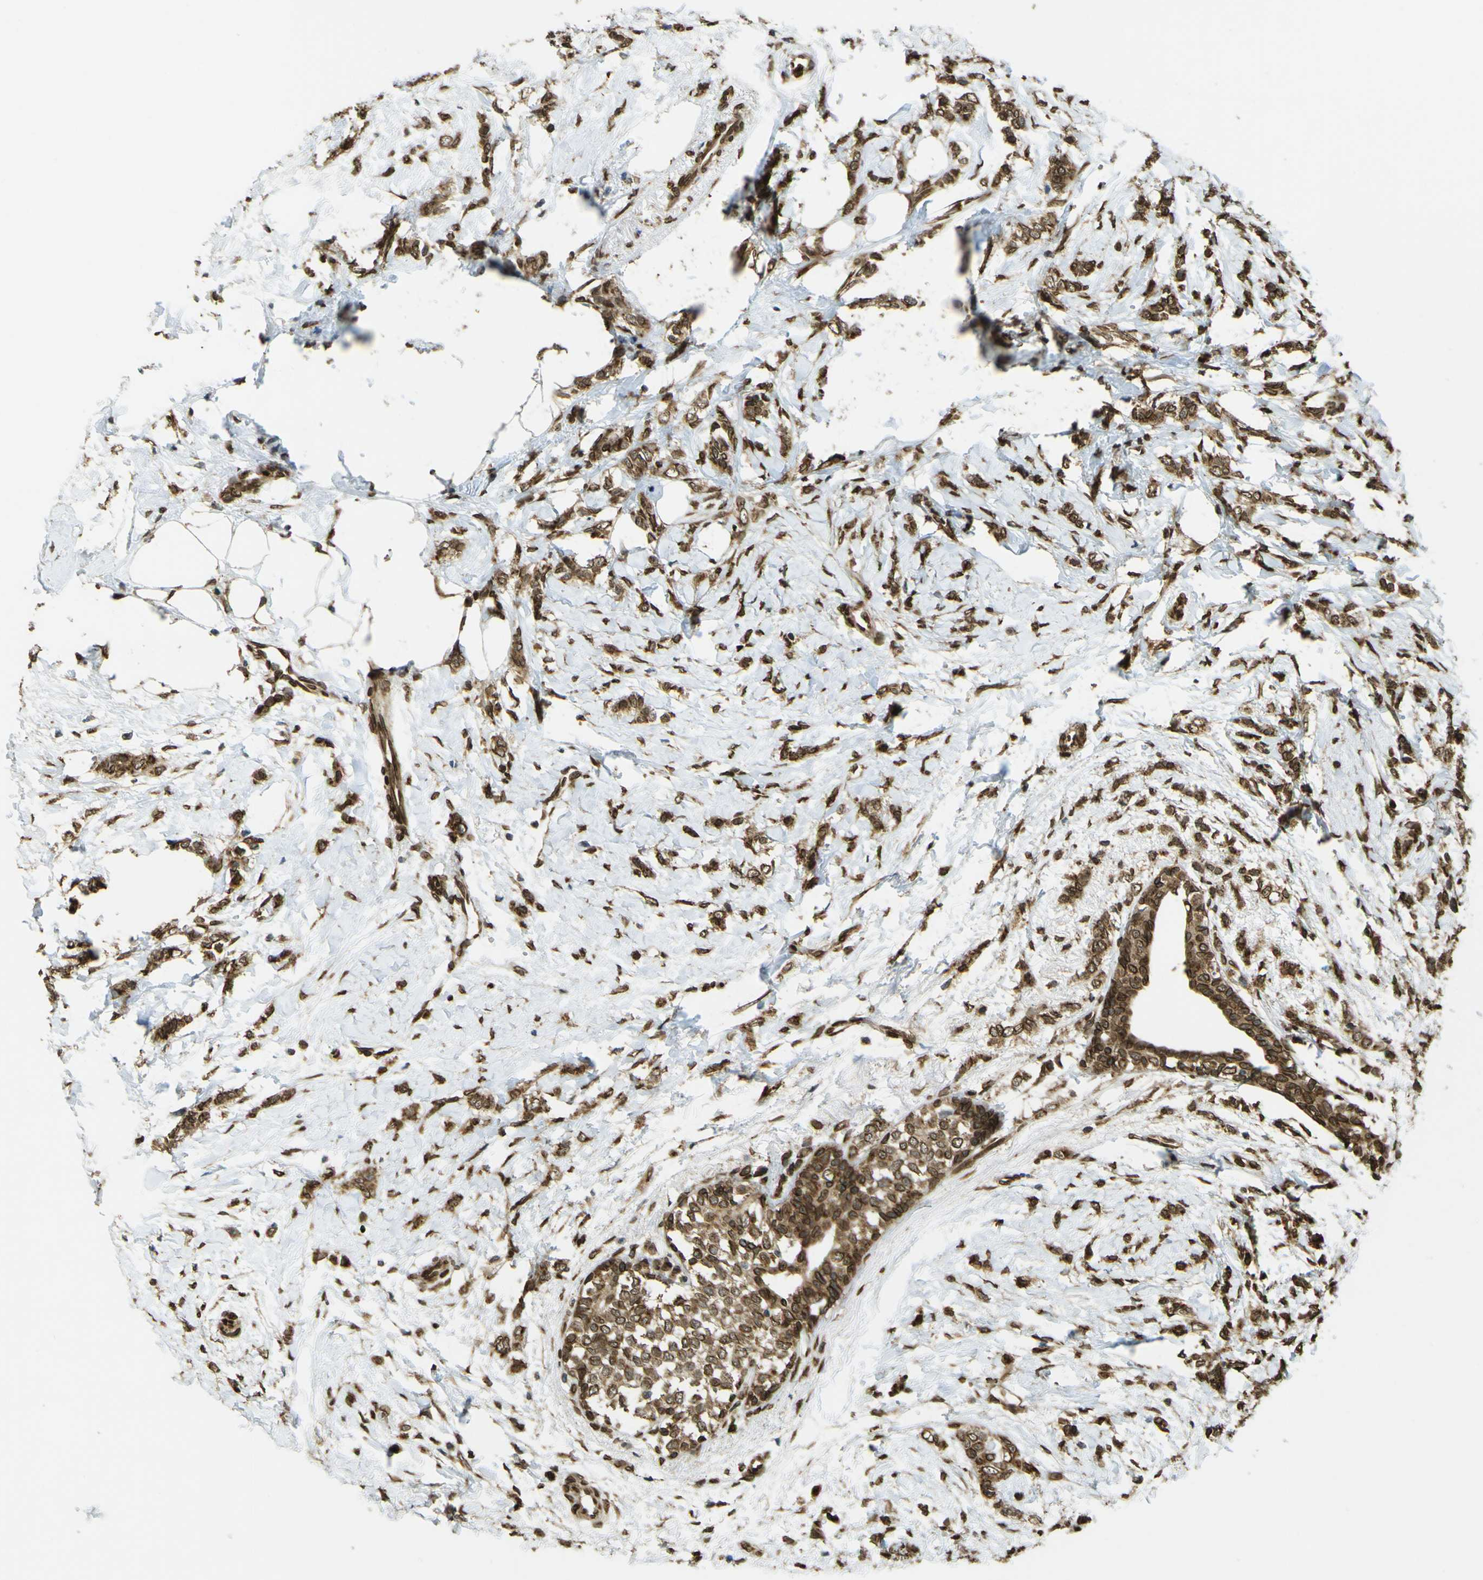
{"staining": {"intensity": "moderate", "quantity": ">75%", "location": "cytoplasmic/membranous,nuclear"}, "tissue": "breast cancer", "cell_type": "Tumor cells", "image_type": "cancer", "snomed": [{"axis": "morphology", "description": "Lobular carcinoma, in situ"}, {"axis": "morphology", "description": "Lobular carcinoma"}, {"axis": "topography", "description": "Breast"}], "caption": "A photomicrograph showing moderate cytoplasmic/membranous and nuclear expression in about >75% of tumor cells in breast cancer, as visualized by brown immunohistochemical staining.", "gene": "GALNT1", "patient": {"sex": "female", "age": 41}}